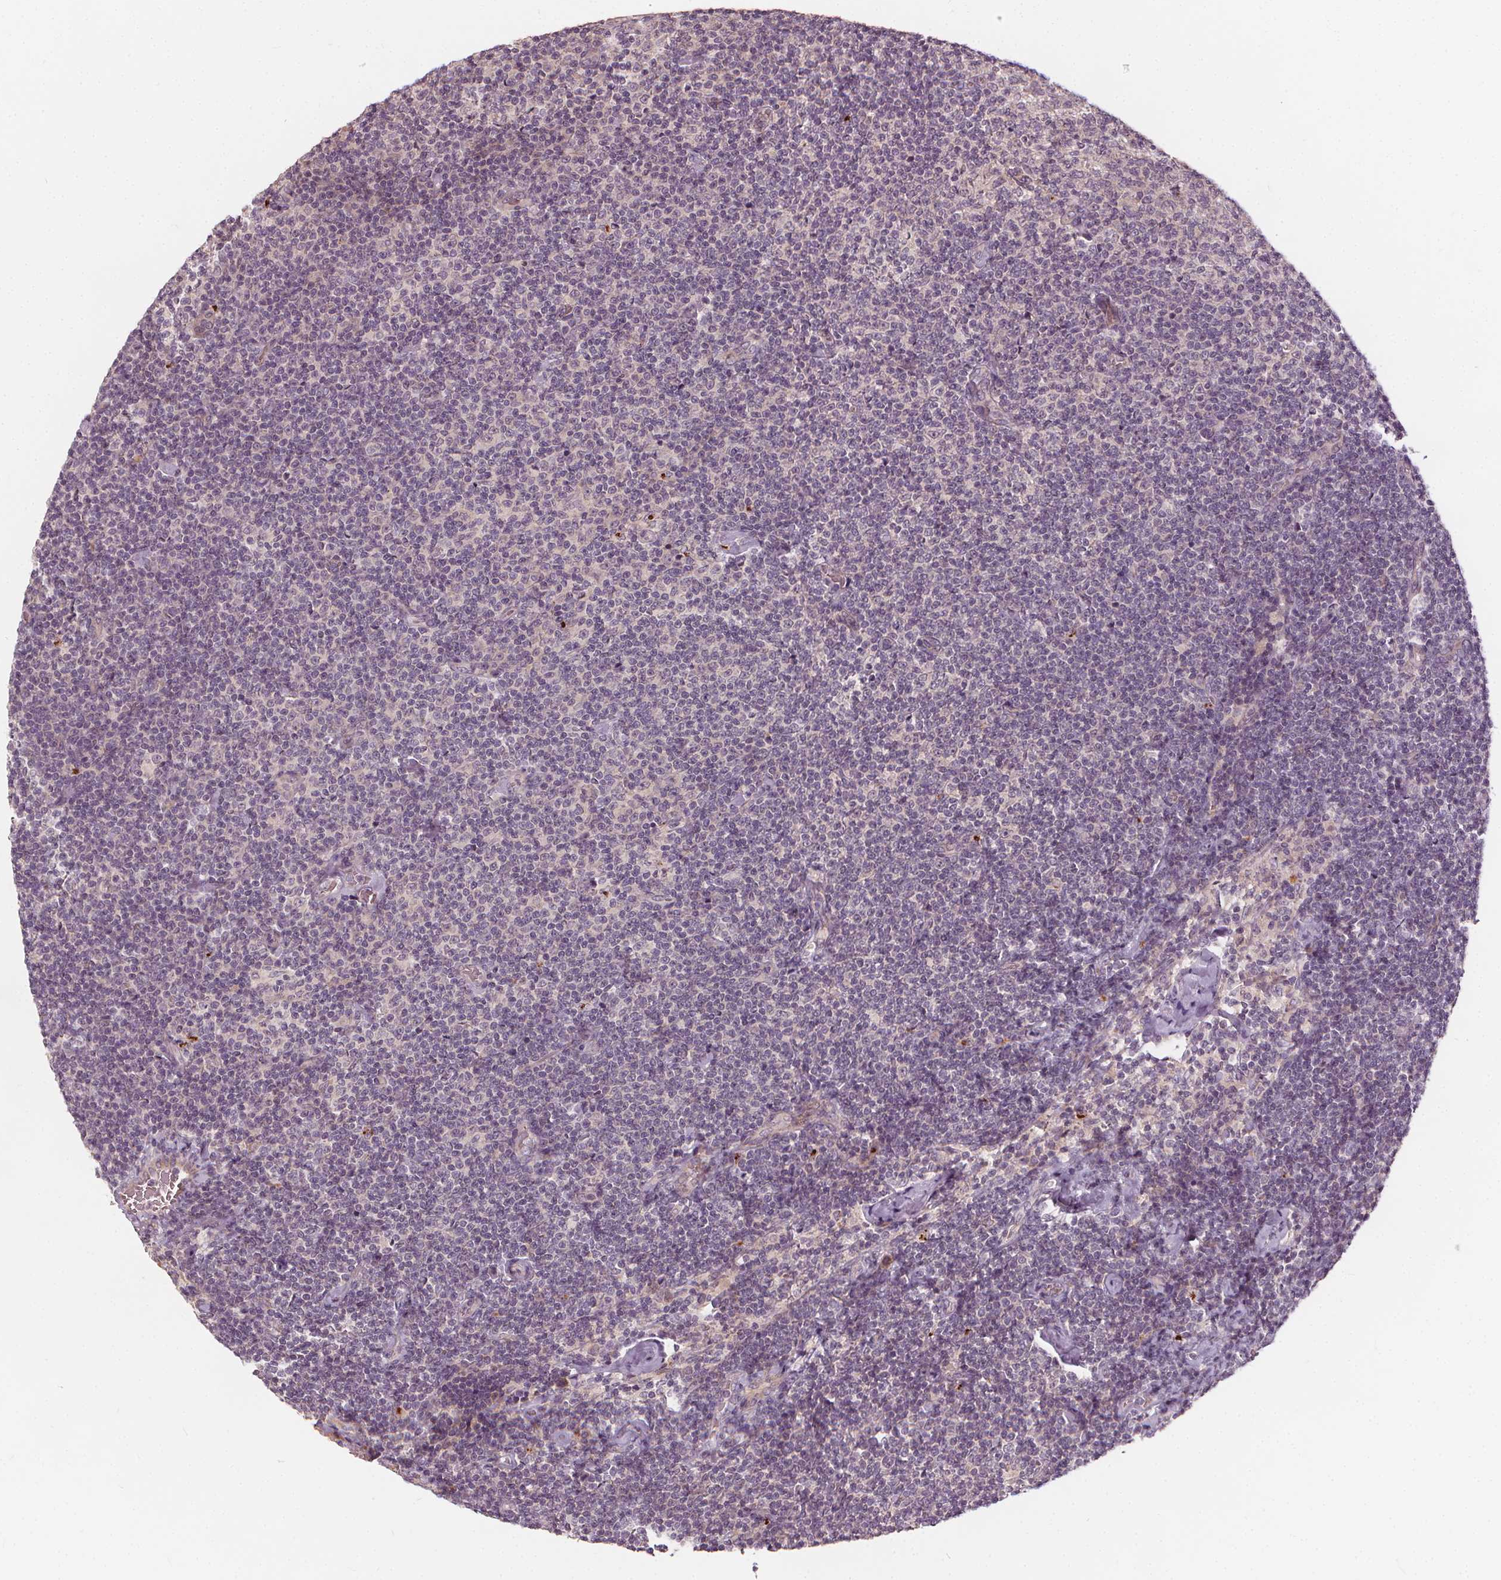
{"staining": {"intensity": "negative", "quantity": "none", "location": "none"}, "tissue": "lymphoma", "cell_type": "Tumor cells", "image_type": "cancer", "snomed": [{"axis": "morphology", "description": "Malignant lymphoma, non-Hodgkin's type, Low grade"}, {"axis": "topography", "description": "Lymph node"}], "caption": "Malignant lymphoma, non-Hodgkin's type (low-grade) was stained to show a protein in brown. There is no significant positivity in tumor cells.", "gene": "IPO13", "patient": {"sex": "male", "age": 81}}